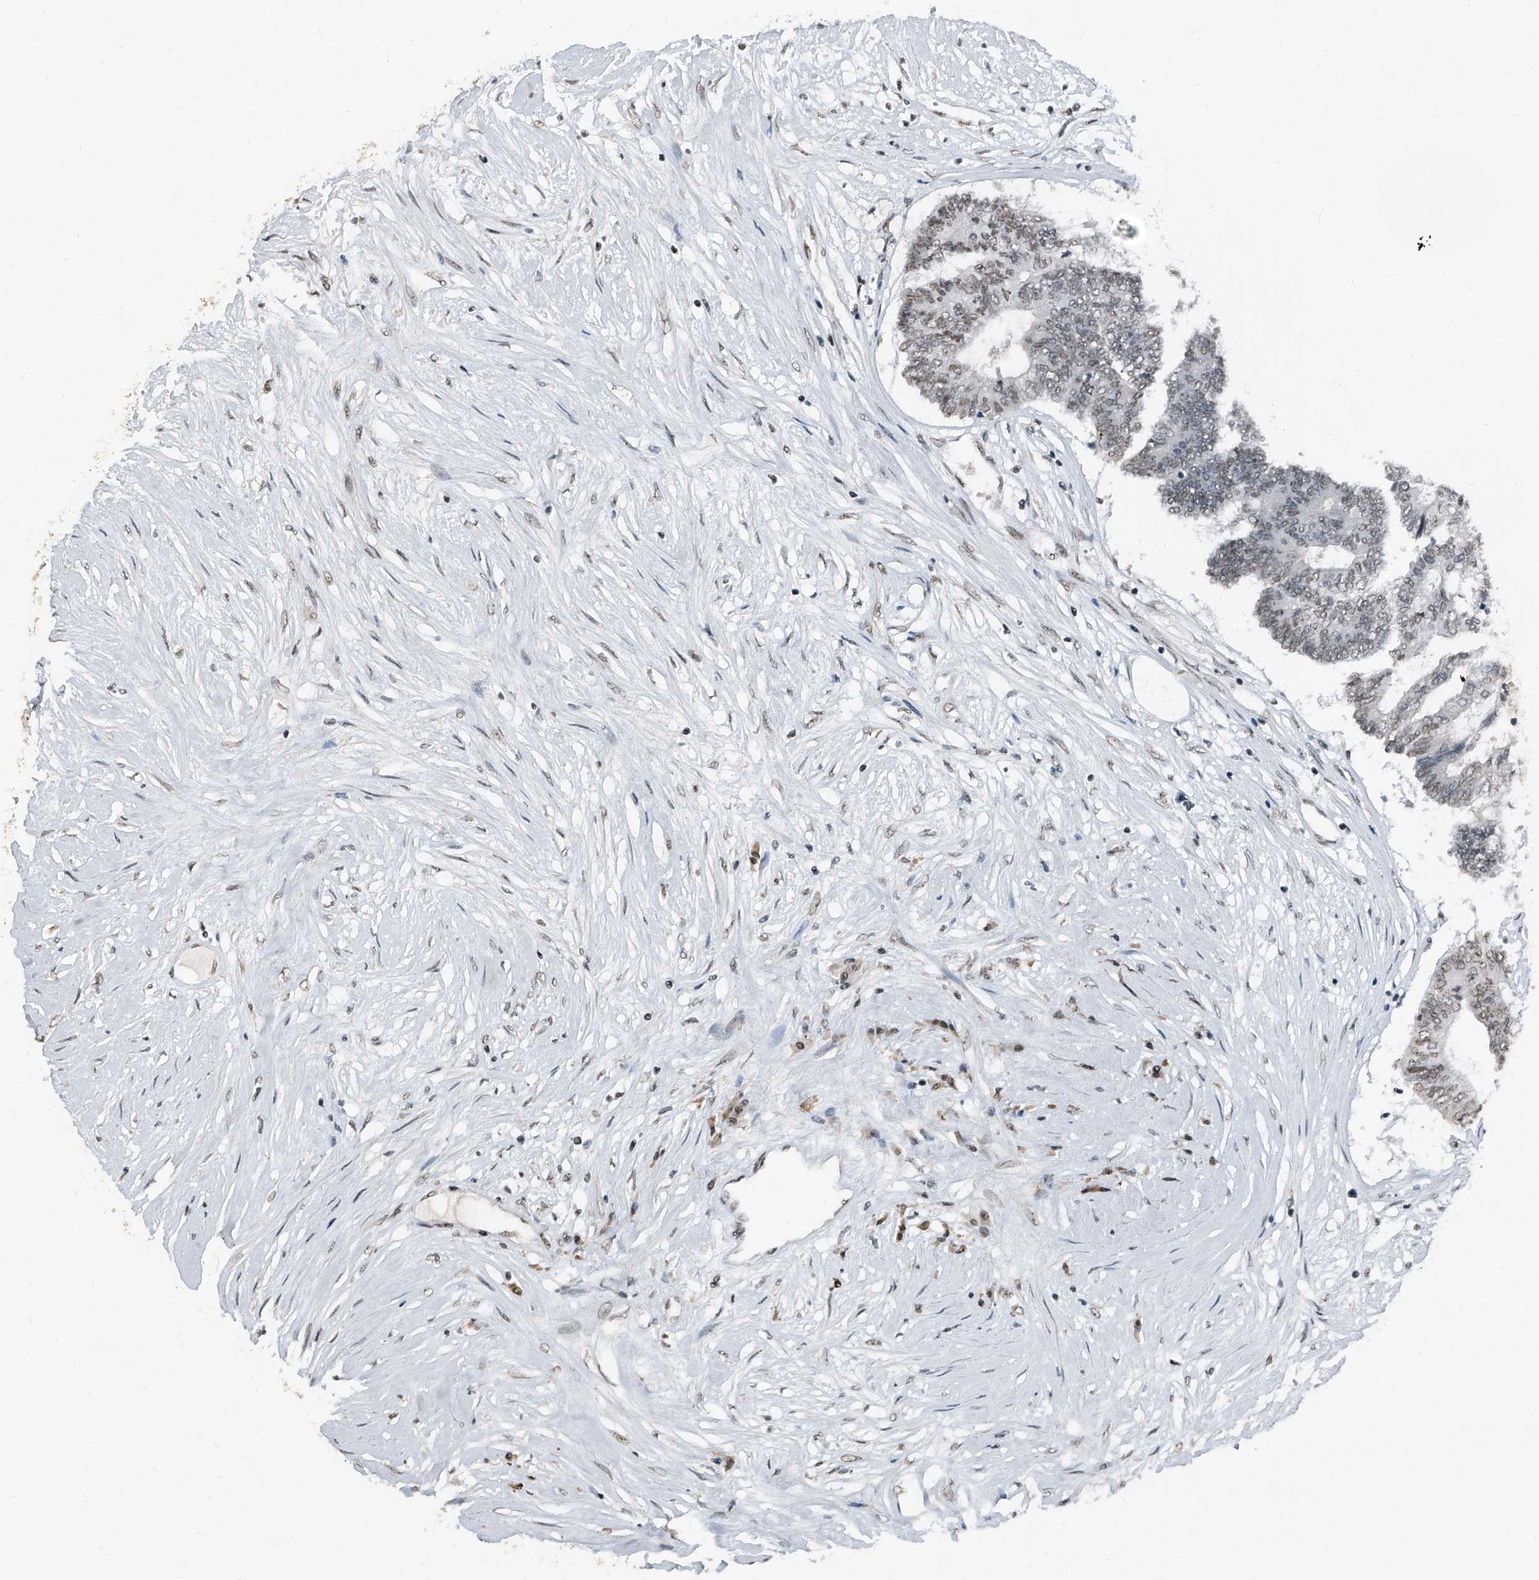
{"staining": {"intensity": "moderate", "quantity": "<25%", "location": "nuclear"}, "tissue": "colorectal cancer", "cell_type": "Tumor cells", "image_type": "cancer", "snomed": [{"axis": "morphology", "description": "Adenocarcinoma, NOS"}, {"axis": "topography", "description": "Rectum"}], "caption": "This histopathology image reveals IHC staining of colorectal adenocarcinoma, with low moderate nuclear positivity in about <25% of tumor cells.", "gene": "TCOF1", "patient": {"sex": "male", "age": 63}}